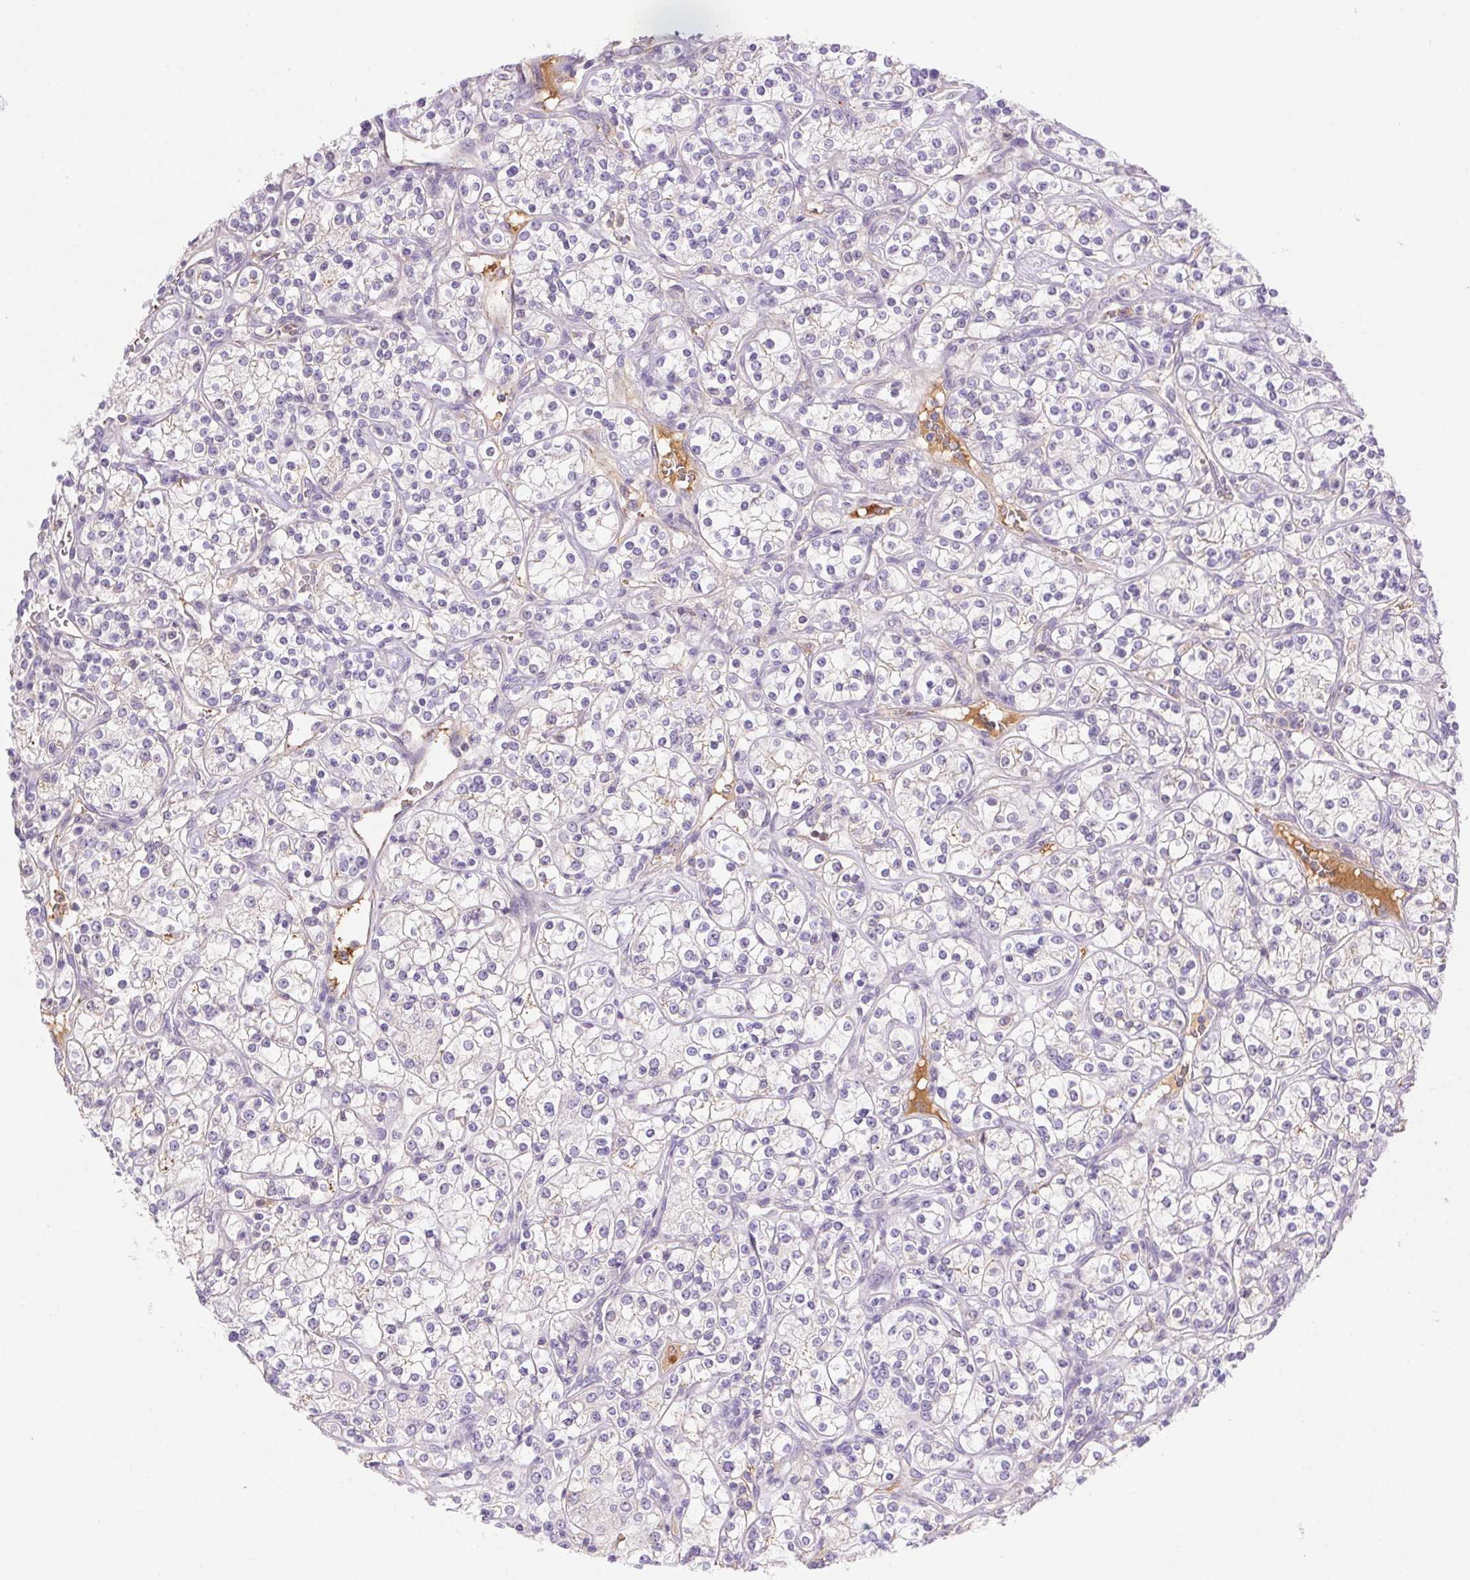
{"staining": {"intensity": "negative", "quantity": "none", "location": "none"}, "tissue": "renal cancer", "cell_type": "Tumor cells", "image_type": "cancer", "snomed": [{"axis": "morphology", "description": "Adenocarcinoma, NOS"}, {"axis": "topography", "description": "Kidney"}], "caption": "Renal cancer stained for a protein using immunohistochemistry (IHC) reveals no expression tumor cells.", "gene": "FGA", "patient": {"sex": "male", "age": 77}}